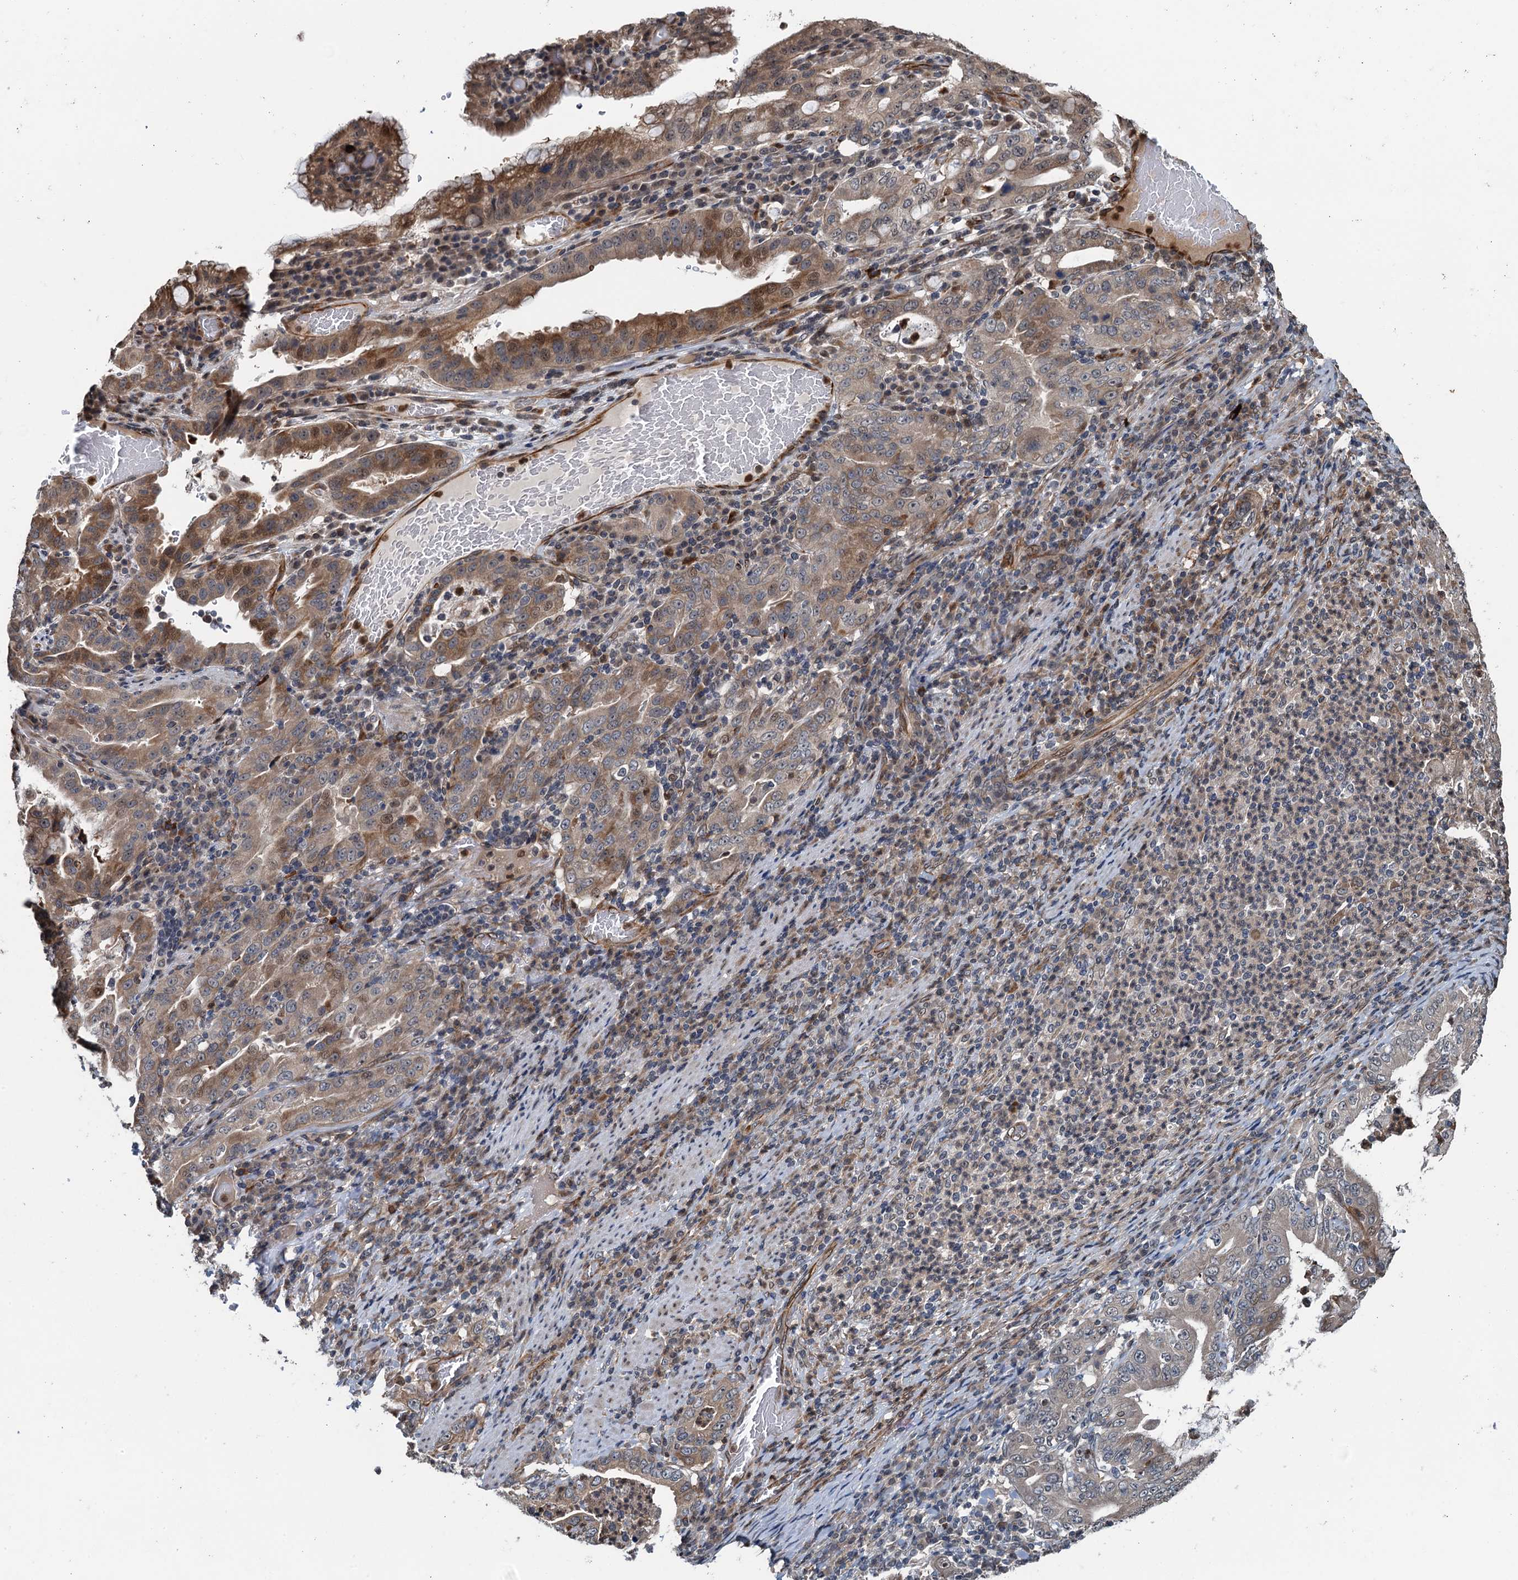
{"staining": {"intensity": "moderate", "quantity": "<25%", "location": "cytoplasmic/membranous,nuclear"}, "tissue": "stomach cancer", "cell_type": "Tumor cells", "image_type": "cancer", "snomed": [{"axis": "morphology", "description": "Normal tissue, NOS"}, {"axis": "morphology", "description": "Adenocarcinoma, NOS"}, {"axis": "topography", "description": "Esophagus"}, {"axis": "topography", "description": "Stomach, upper"}, {"axis": "topography", "description": "Peripheral nerve tissue"}], "caption": "Stomach adenocarcinoma was stained to show a protein in brown. There is low levels of moderate cytoplasmic/membranous and nuclear expression in approximately <25% of tumor cells.", "gene": "WHAMM", "patient": {"sex": "male", "age": 62}}